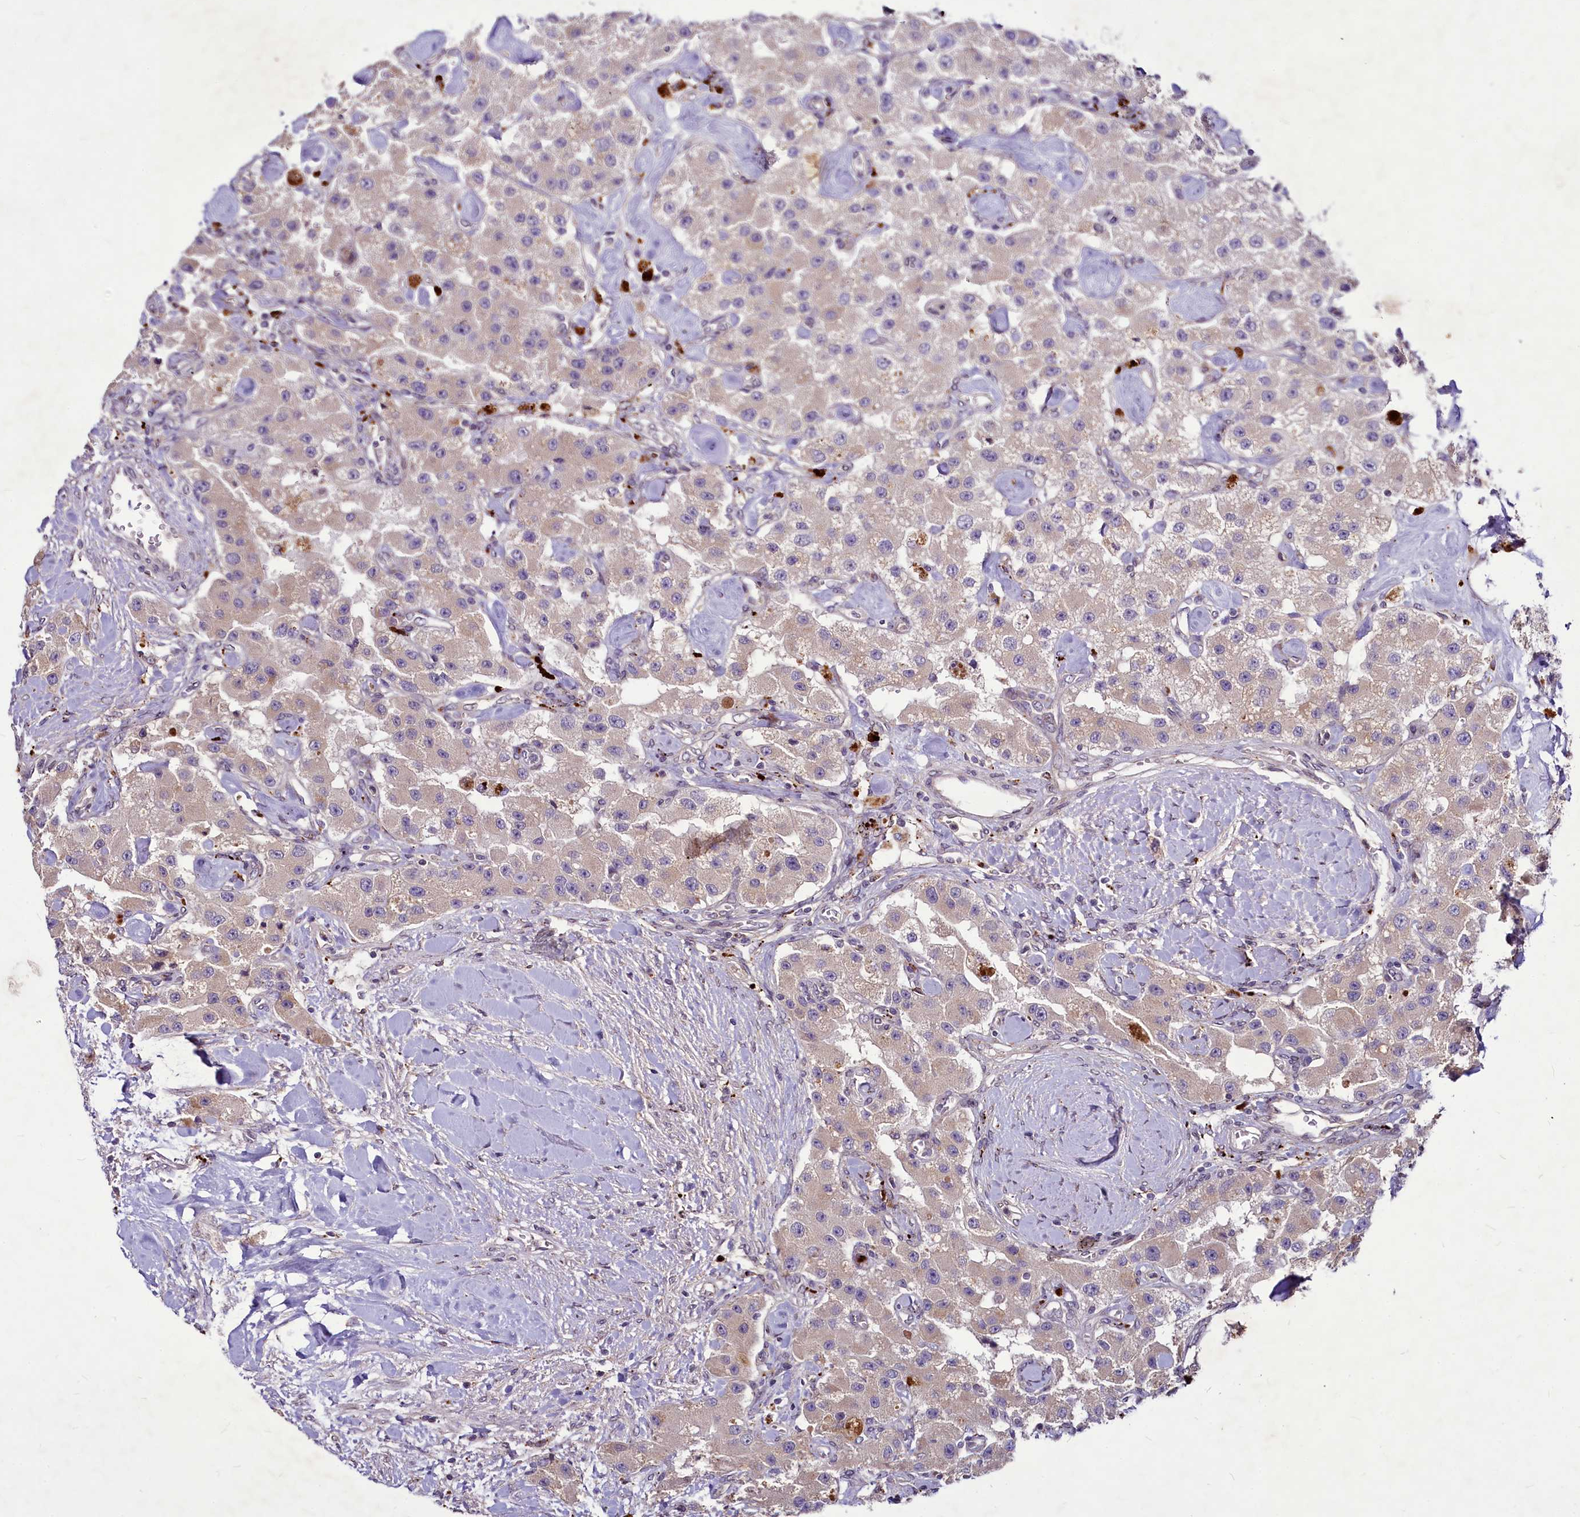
{"staining": {"intensity": "weak", "quantity": "<25%", "location": "cytoplasmic/membranous"}, "tissue": "carcinoid", "cell_type": "Tumor cells", "image_type": "cancer", "snomed": [{"axis": "morphology", "description": "Carcinoid, malignant, NOS"}, {"axis": "topography", "description": "Pancreas"}], "caption": "IHC of human carcinoid exhibits no expression in tumor cells. The staining is performed using DAB brown chromogen with nuclei counter-stained in using hematoxylin.", "gene": "C11orf86", "patient": {"sex": "male", "age": 41}}